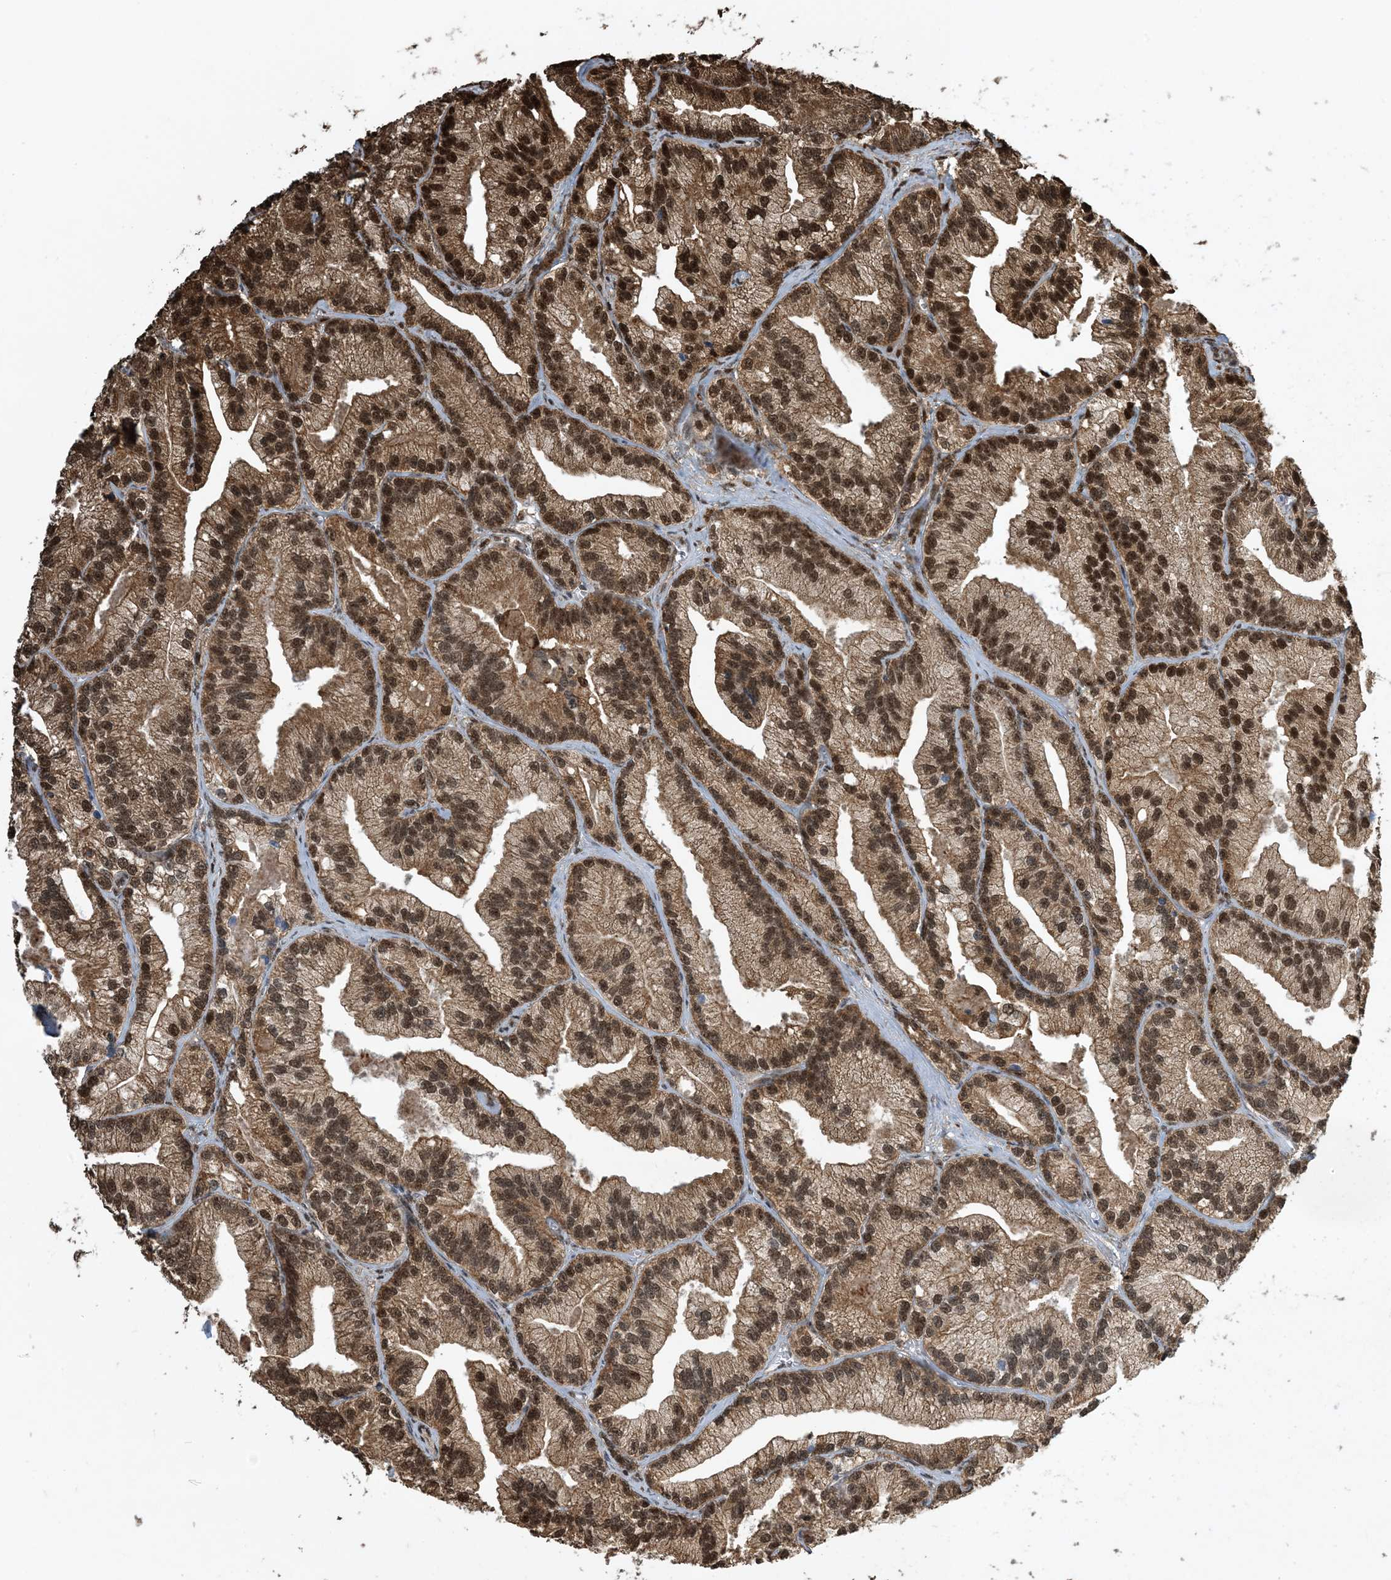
{"staining": {"intensity": "strong", "quantity": ">75%", "location": "cytoplasmic/membranous,nuclear"}, "tissue": "prostate cancer", "cell_type": "Tumor cells", "image_type": "cancer", "snomed": [{"axis": "morphology", "description": "Adenocarcinoma, Low grade"}, {"axis": "topography", "description": "Prostate"}], "caption": "A brown stain highlights strong cytoplasmic/membranous and nuclear positivity of a protein in prostate low-grade adenocarcinoma tumor cells.", "gene": "HSPA1A", "patient": {"sex": "male", "age": 89}}